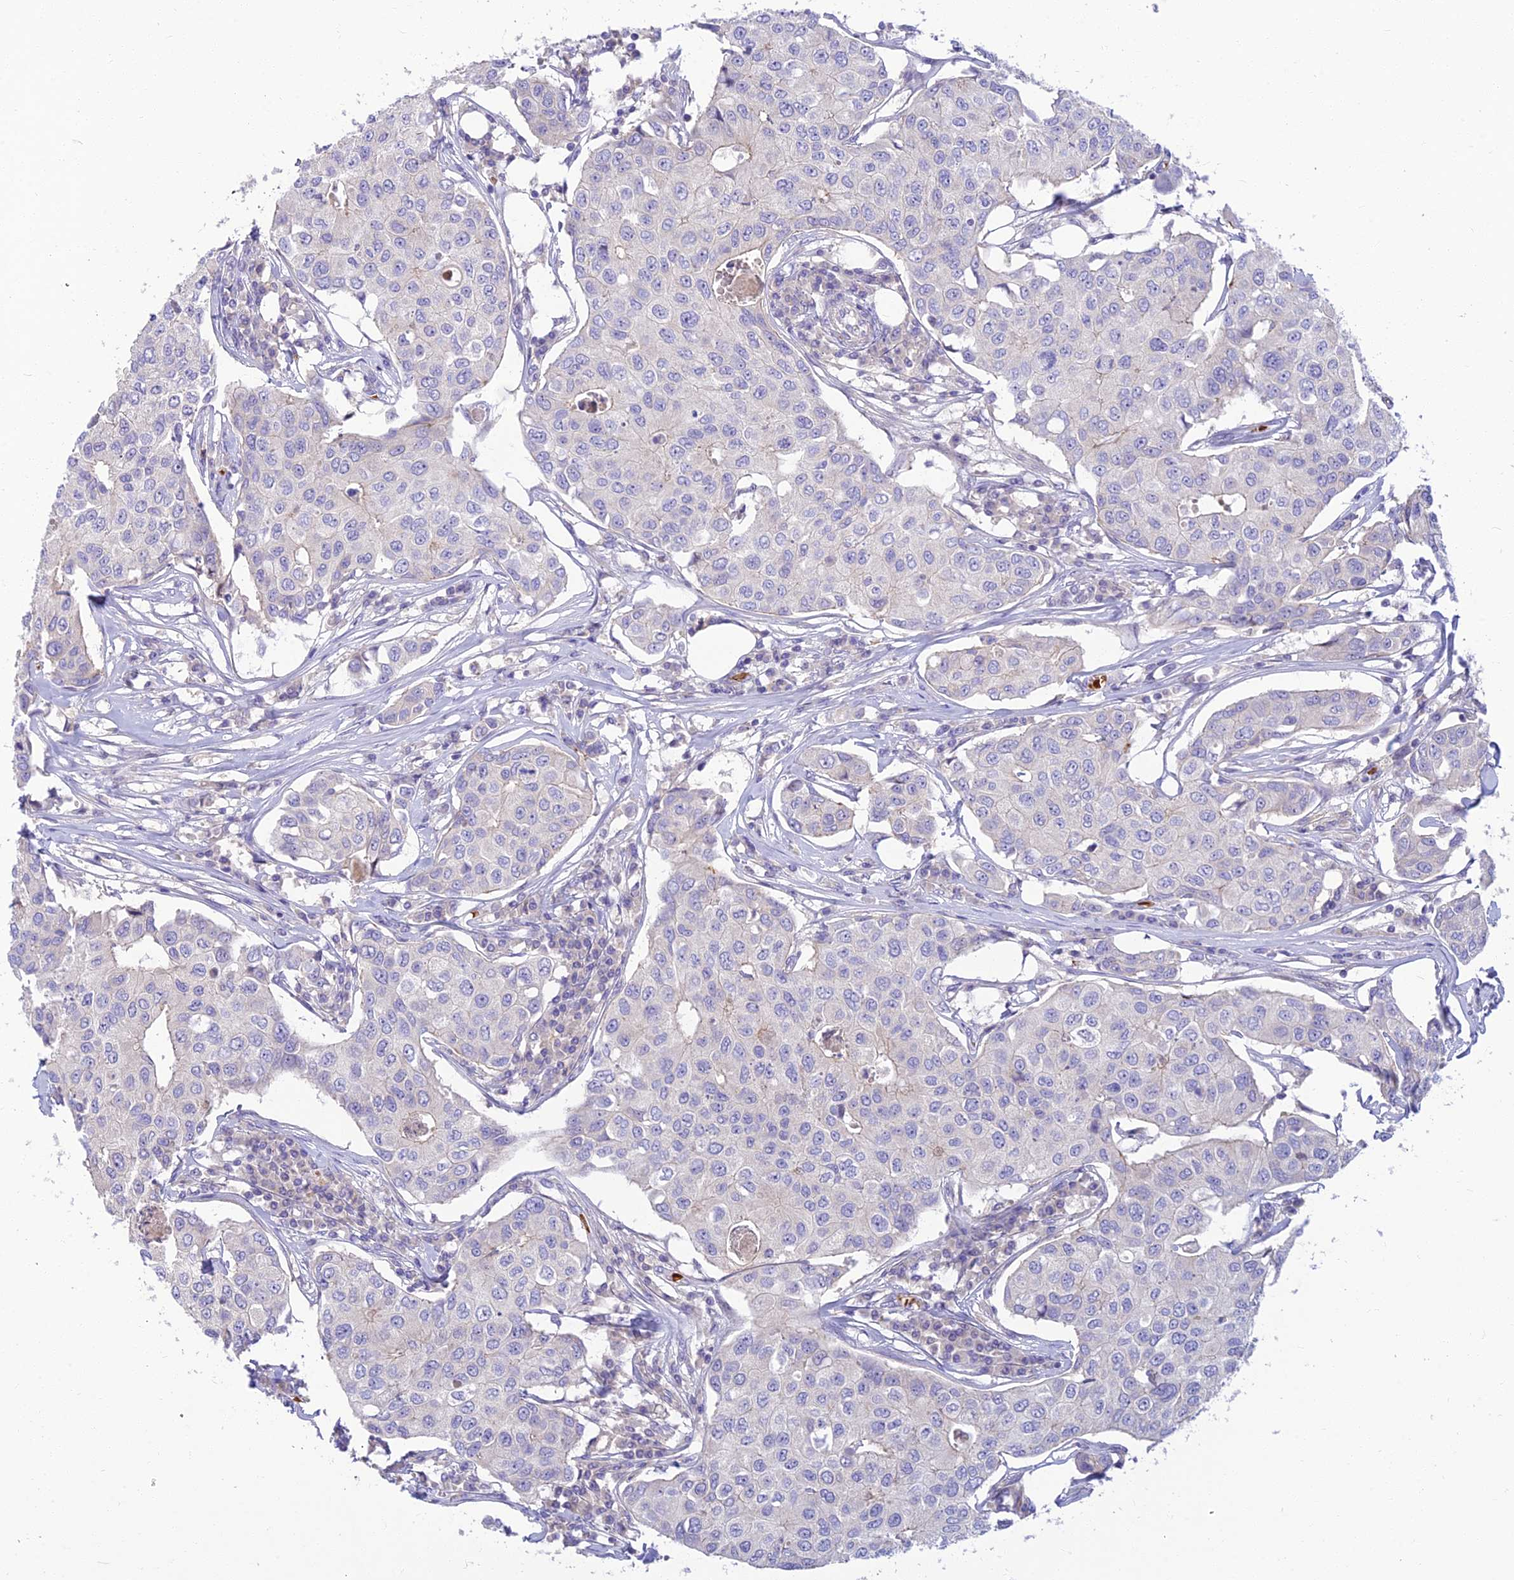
{"staining": {"intensity": "negative", "quantity": "none", "location": "none"}, "tissue": "breast cancer", "cell_type": "Tumor cells", "image_type": "cancer", "snomed": [{"axis": "morphology", "description": "Duct carcinoma"}, {"axis": "topography", "description": "Breast"}], "caption": "Breast cancer (intraductal carcinoma) was stained to show a protein in brown. There is no significant expression in tumor cells. (DAB (3,3'-diaminobenzidine) immunohistochemistry with hematoxylin counter stain).", "gene": "CLIP4", "patient": {"sex": "female", "age": 80}}